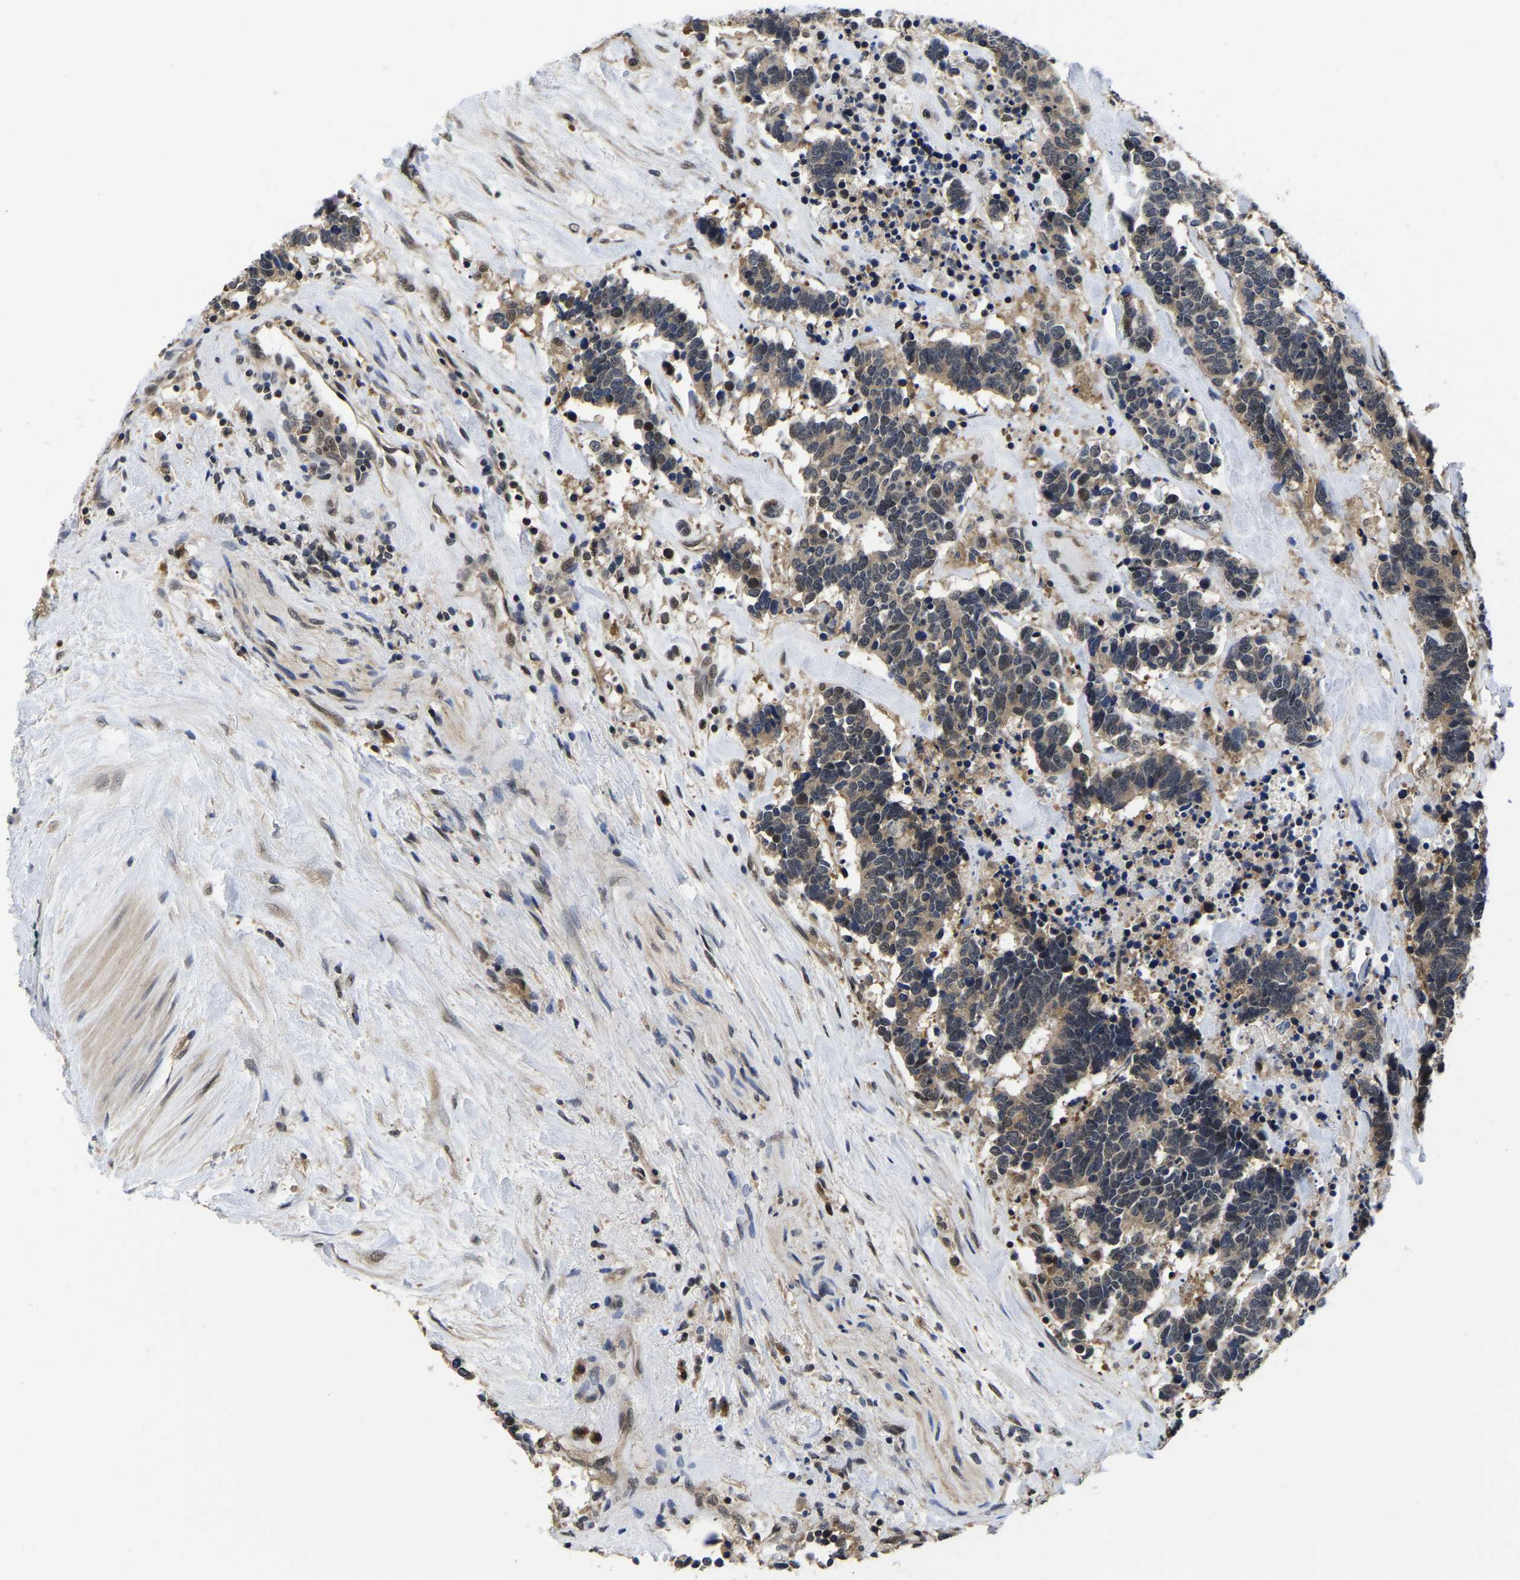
{"staining": {"intensity": "weak", "quantity": "25%-75%", "location": "cytoplasmic/membranous,nuclear"}, "tissue": "carcinoid", "cell_type": "Tumor cells", "image_type": "cancer", "snomed": [{"axis": "morphology", "description": "Carcinoma, NOS"}, {"axis": "morphology", "description": "Carcinoid, malignant, NOS"}, {"axis": "topography", "description": "Urinary bladder"}], "caption": "There is low levels of weak cytoplasmic/membranous and nuclear staining in tumor cells of carcinoid, as demonstrated by immunohistochemical staining (brown color).", "gene": "MCOLN2", "patient": {"sex": "male", "age": 57}}